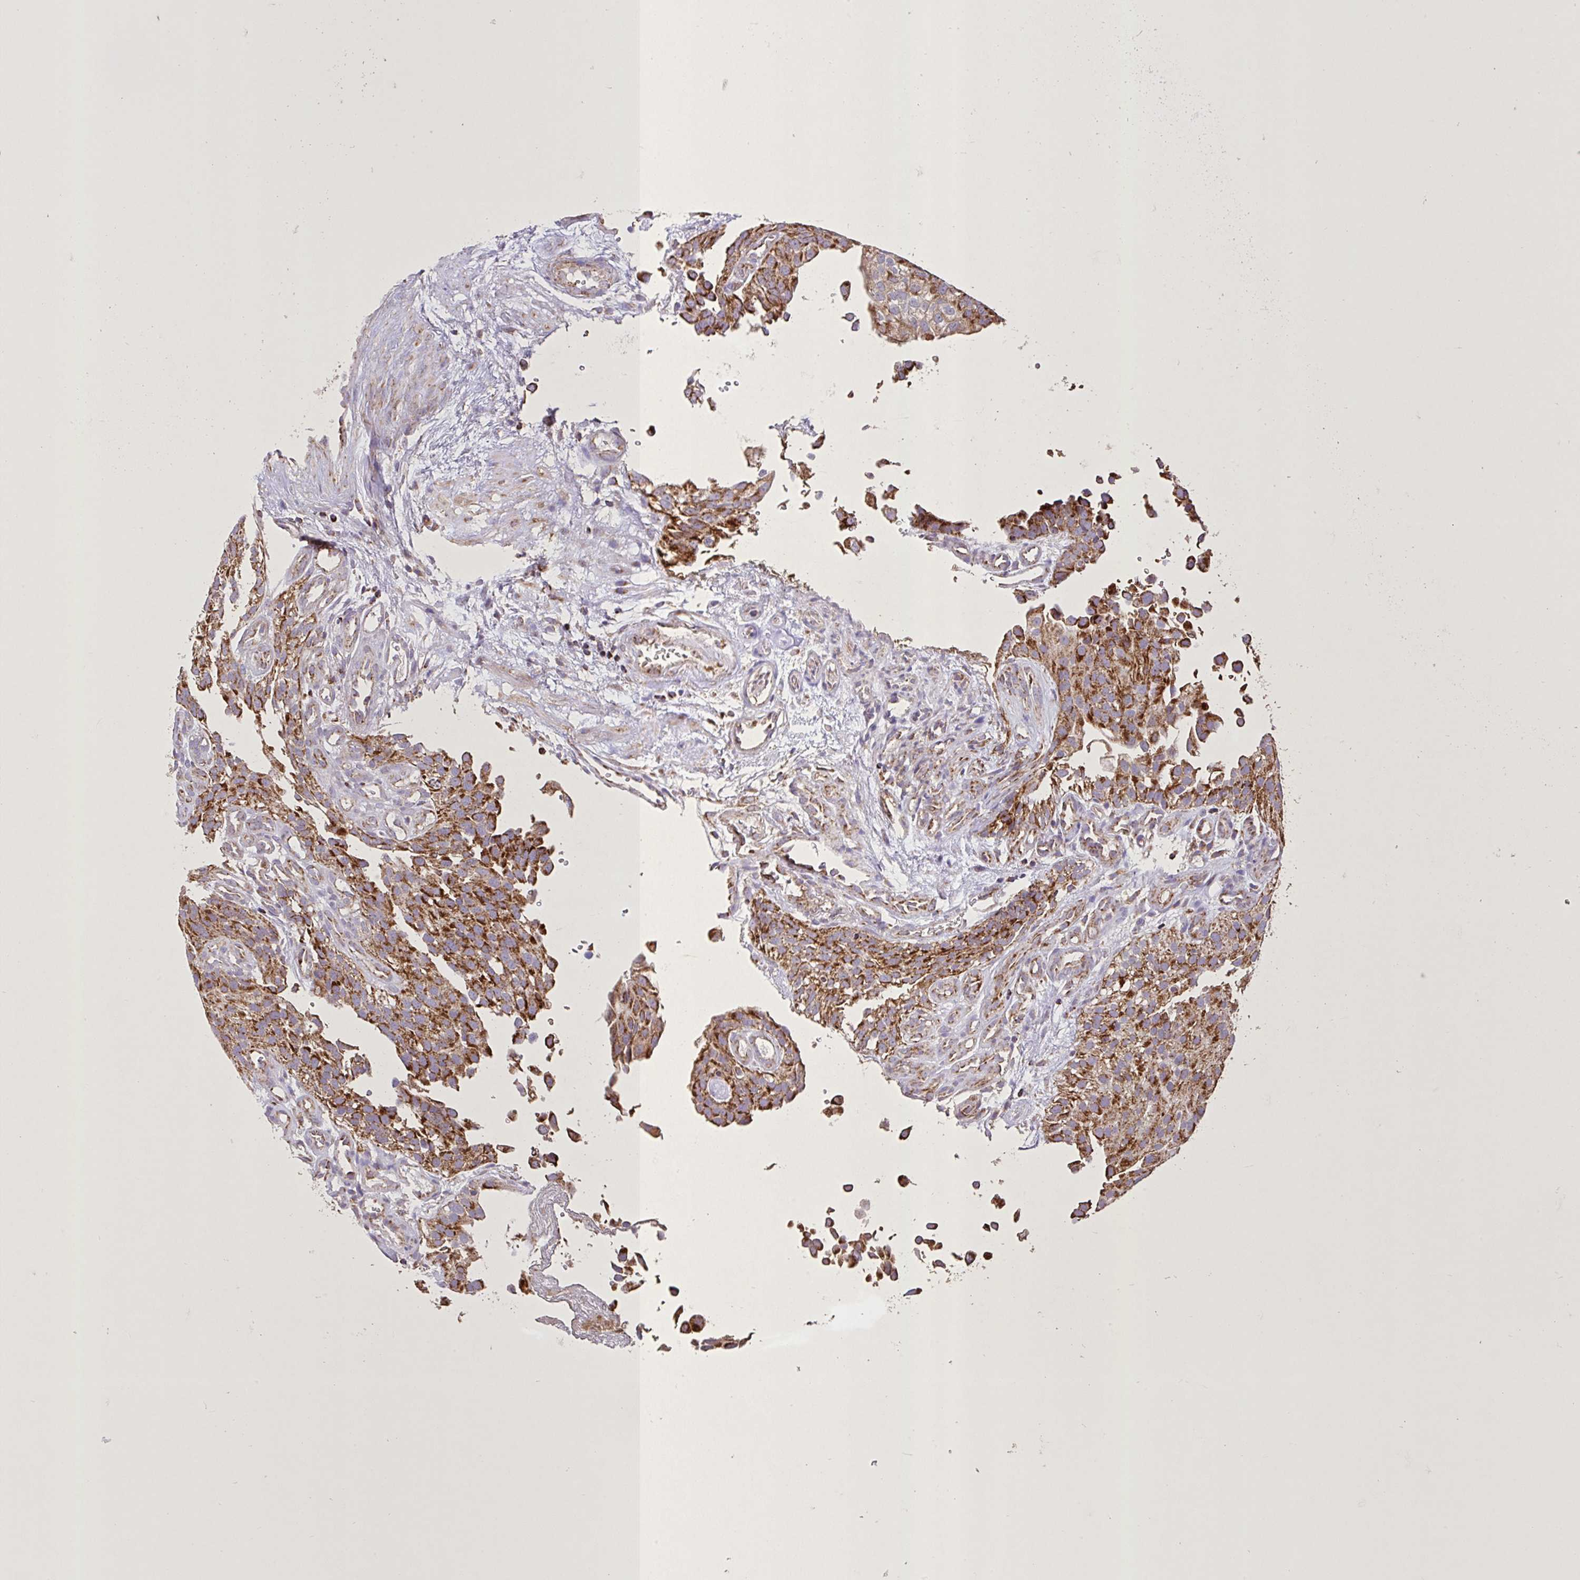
{"staining": {"intensity": "moderate", "quantity": ">75%", "location": "cytoplasmic/membranous"}, "tissue": "urothelial cancer", "cell_type": "Tumor cells", "image_type": "cancer", "snomed": [{"axis": "morphology", "description": "Urothelial carcinoma, NOS"}, {"axis": "topography", "description": "Urinary bladder"}], "caption": "This image displays urothelial cancer stained with IHC to label a protein in brown. The cytoplasmic/membranous of tumor cells show moderate positivity for the protein. Nuclei are counter-stained blue.", "gene": "AGK", "patient": {"sex": "male", "age": 87}}